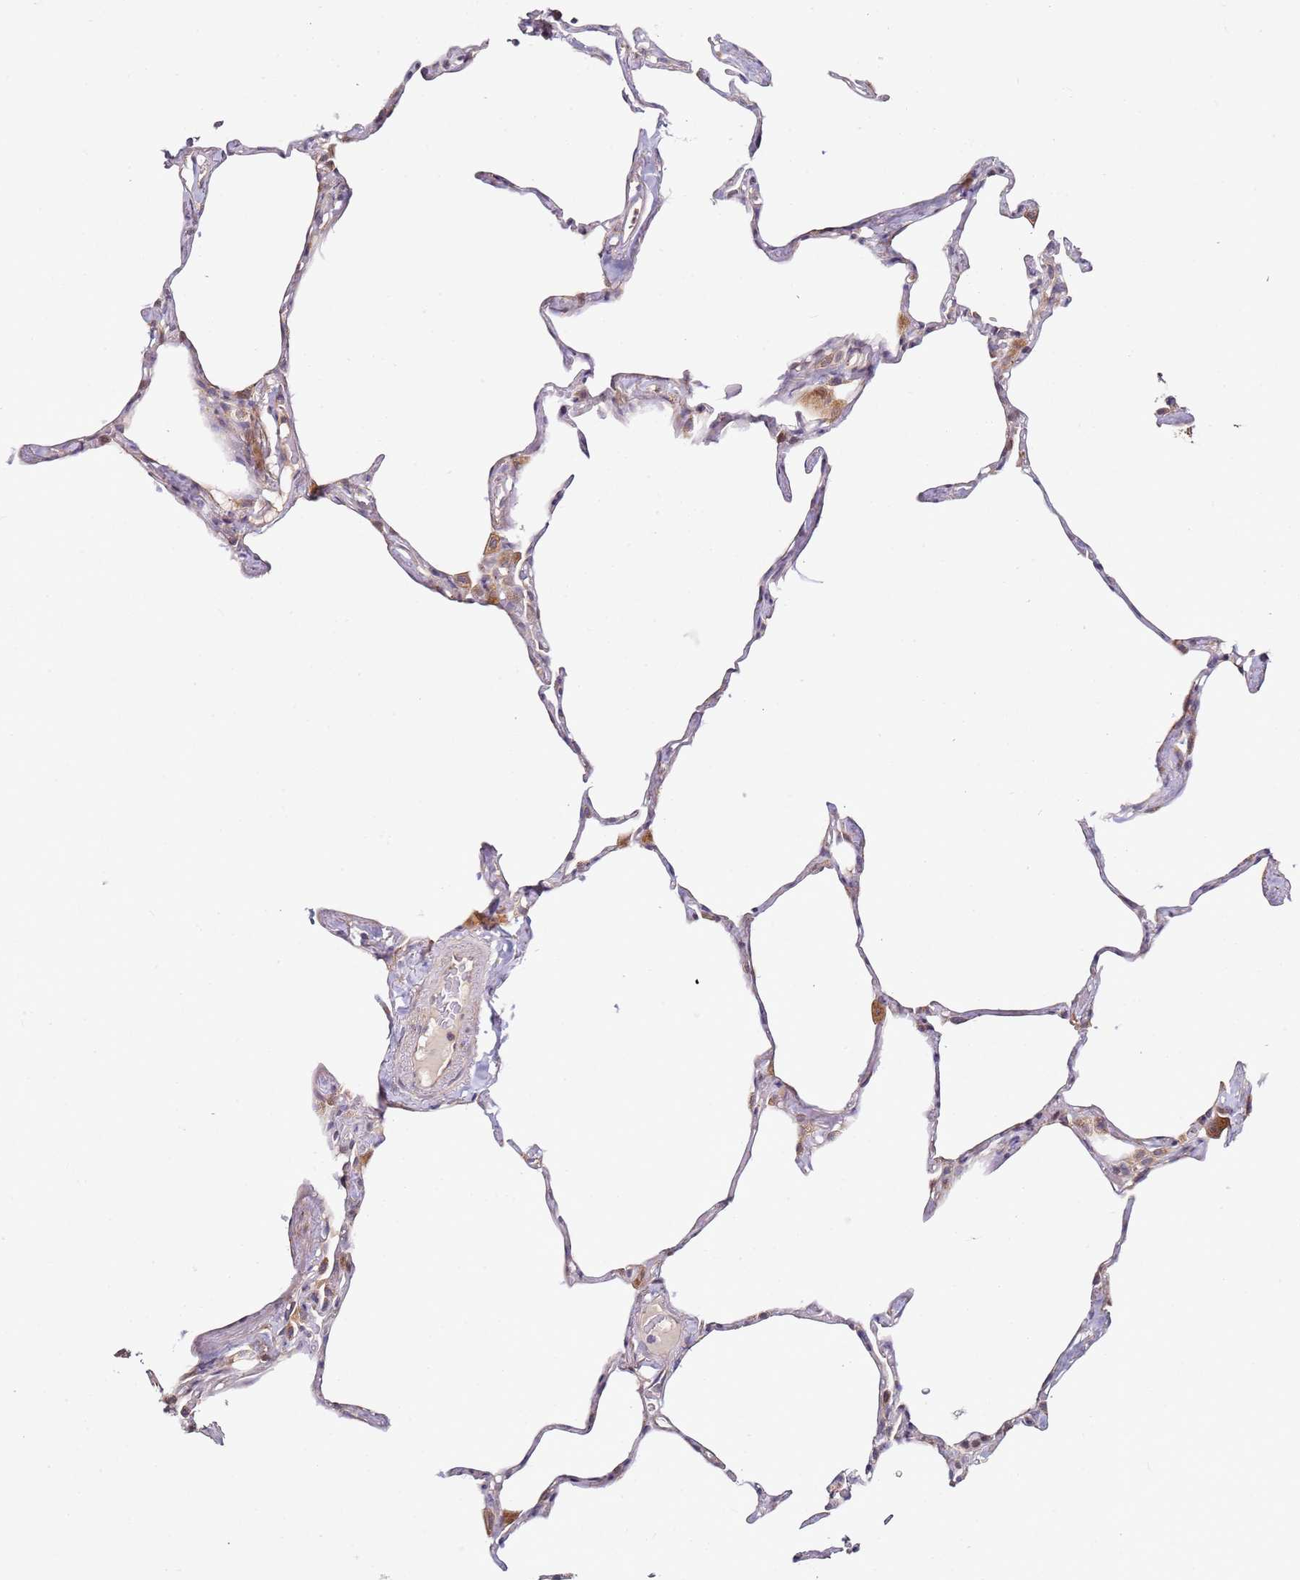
{"staining": {"intensity": "negative", "quantity": "none", "location": "none"}, "tissue": "lung", "cell_type": "Alveolar cells", "image_type": "normal", "snomed": [{"axis": "morphology", "description": "Normal tissue, NOS"}, {"axis": "topography", "description": "Lung"}], "caption": "Immunohistochemistry of benign lung displays no positivity in alveolar cells.", "gene": "RPS3A", "patient": {"sex": "male", "age": 65}}